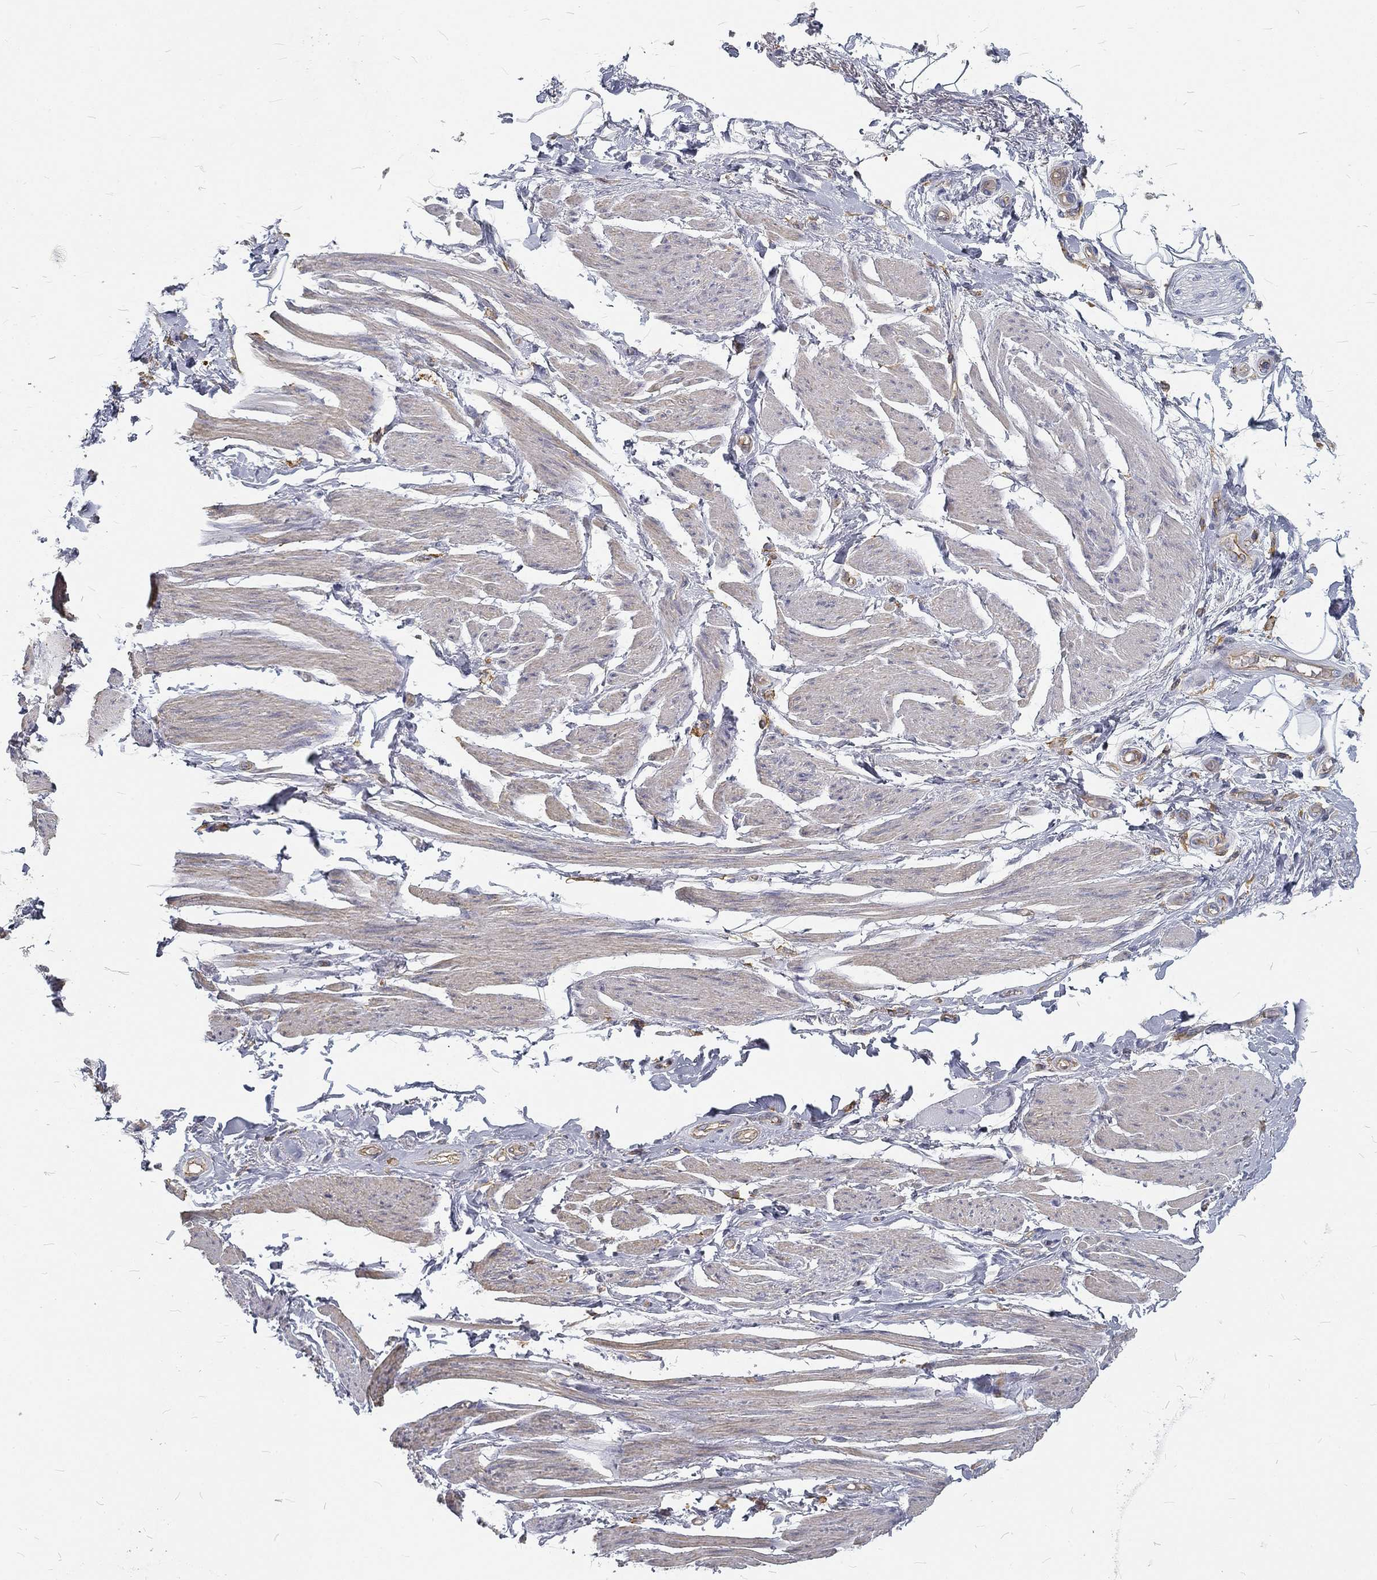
{"staining": {"intensity": "moderate", "quantity": "25%-75%", "location": "cytoplasmic/membranous"}, "tissue": "soft tissue", "cell_type": "Fibroblasts", "image_type": "normal", "snomed": [{"axis": "morphology", "description": "Normal tissue, NOS"}, {"axis": "topography", "description": "Skeletal muscle"}, {"axis": "topography", "description": "Anal"}, {"axis": "topography", "description": "Peripheral nerve tissue"}], "caption": "Immunohistochemical staining of unremarkable soft tissue reveals 25%-75% levels of moderate cytoplasmic/membranous protein expression in about 25%-75% of fibroblasts. The staining was performed using DAB to visualize the protein expression in brown, while the nuclei were stained in blue with hematoxylin (Magnification: 20x).", "gene": "MTMR11", "patient": {"sex": "male", "age": 53}}